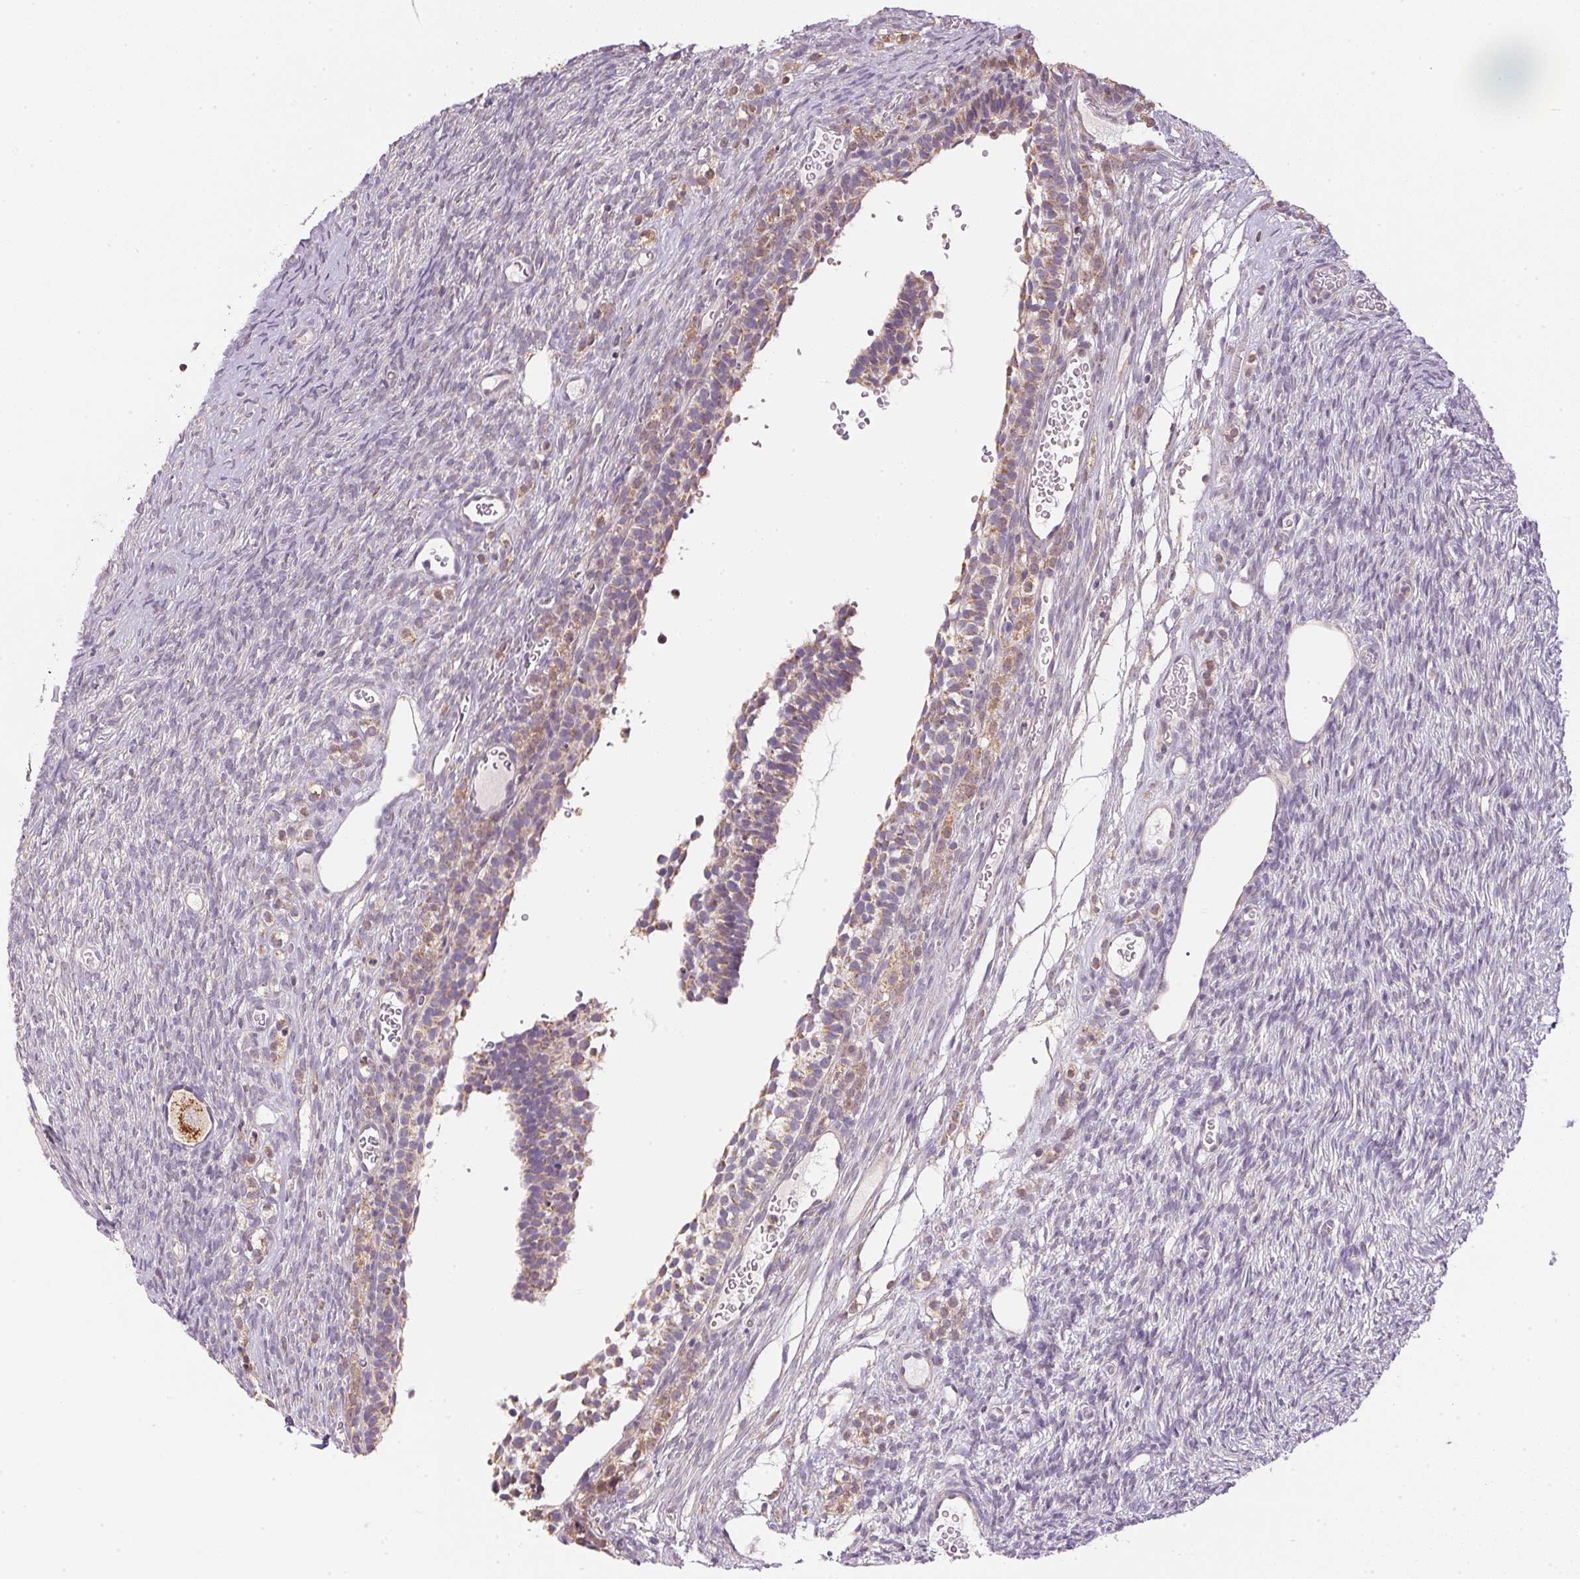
{"staining": {"intensity": "weak", "quantity": "<25%", "location": "cytoplasmic/membranous"}, "tissue": "ovary", "cell_type": "Ovarian stroma cells", "image_type": "normal", "snomed": [{"axis": "morphology", "description": "Normal tissue, NOS"}, {"axis": "topography", "description": "Ovary"}], "caption": "IHC photomicrograph of benign human ovary stained for a protein (brown), which displays no positivity in ovarian stroma cells.", "gene": "SC5D", "patient": {"sex": "female", "age": 34}}